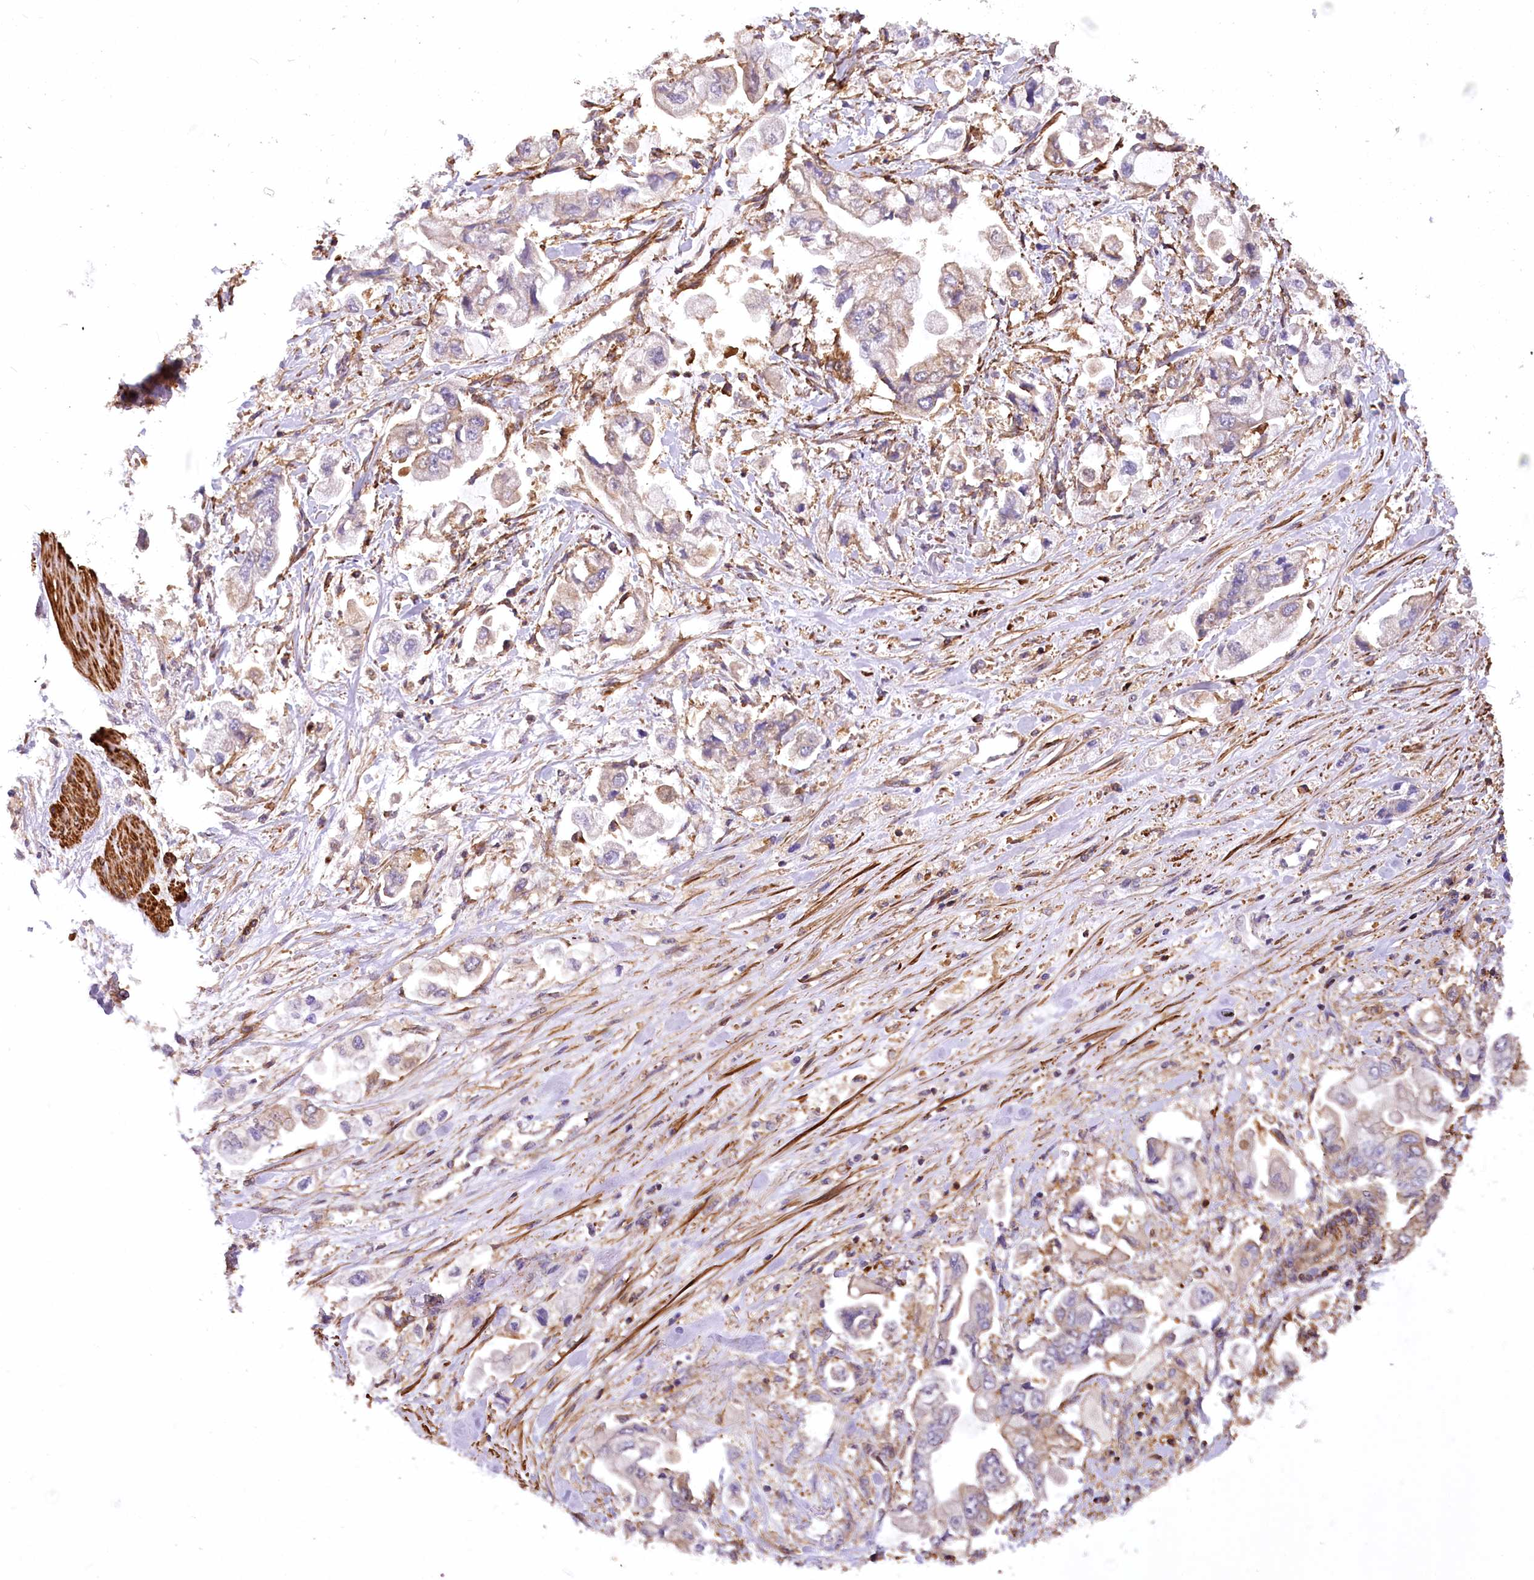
{"staining": {"intensity": "weak", "quantity": "<25%", "location": "cytoplasmic/membranous"}, "tissue": "stomach cancer", "cell_type": "Tumor cells", "image_type": "cancer", "snomed": [{"axis": "morphology", "description": "Adenocarcinoma, NOS"}, {"axis": "topography", "description": "Stomach"}], "caption": "Immunohistochemistry photomicrograph of neoplastic tissue: adenocarcinoma (stomach) stained with DAB (3,3'-diaminobenzidine) reveals no significant protein staining in tumor cells. (DAB immunohistochemistry (IHC), high magnification).", "gene": "DPP3", "patient": {"sex": "male", "age": 62}}